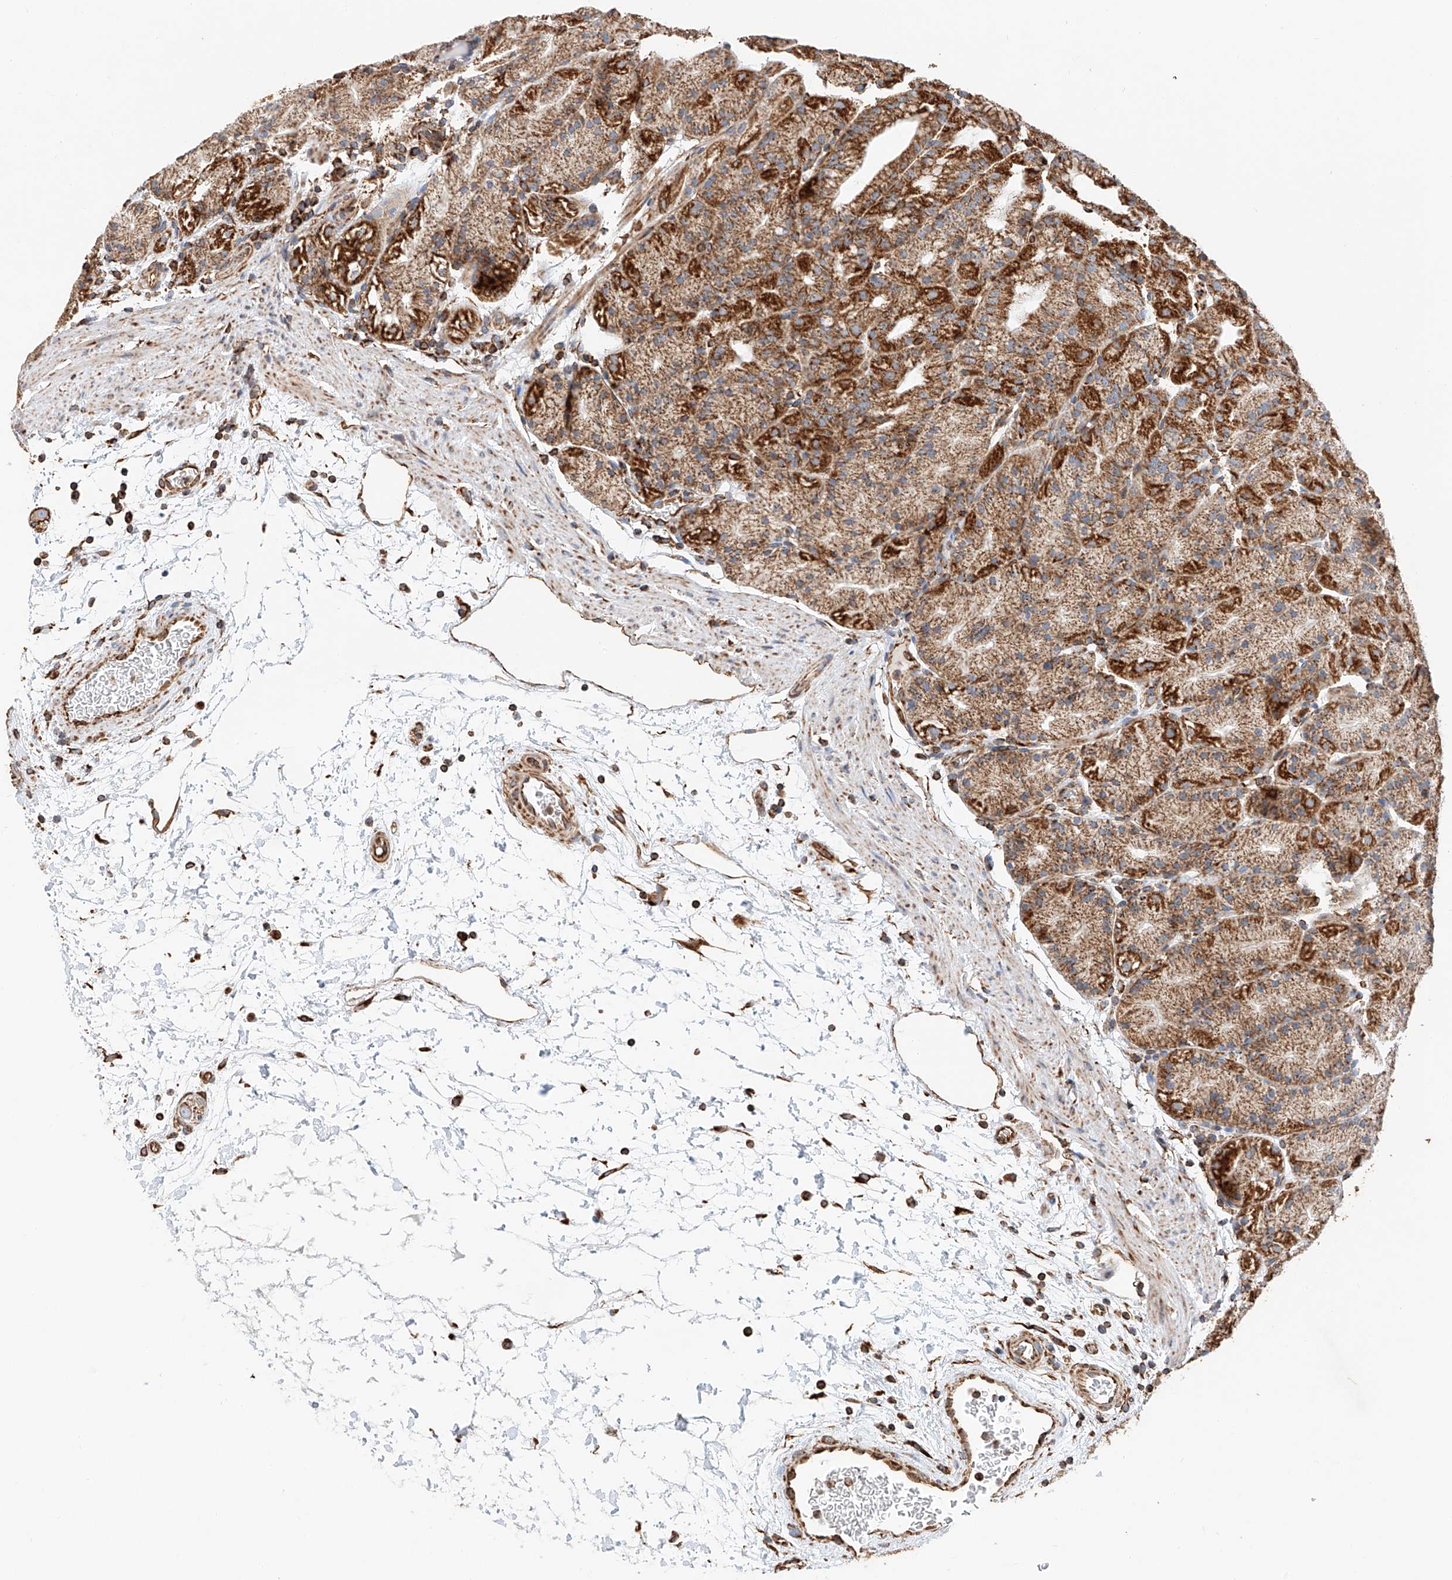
{"staining": {"intensity": "strong", "quantity": ">75%", "location": "cytoplasmic/membranous"}, "tissue": "stomach", "cell_type": "Glandular cells", "image_type": "normal", "snomed": [{"axis": "morphology", "description": "Normal tissue, NOS"}, {"axis": "topography", "description": "Stomach, upper"}], "caption": "Human stomach stained for a protein (brown) displays strong cytoplasmic/membranous positive expression in approximately >75% of glandular cells.", "gene": "NDUFV3", "patient": {"sex": "male", "age": 48}}